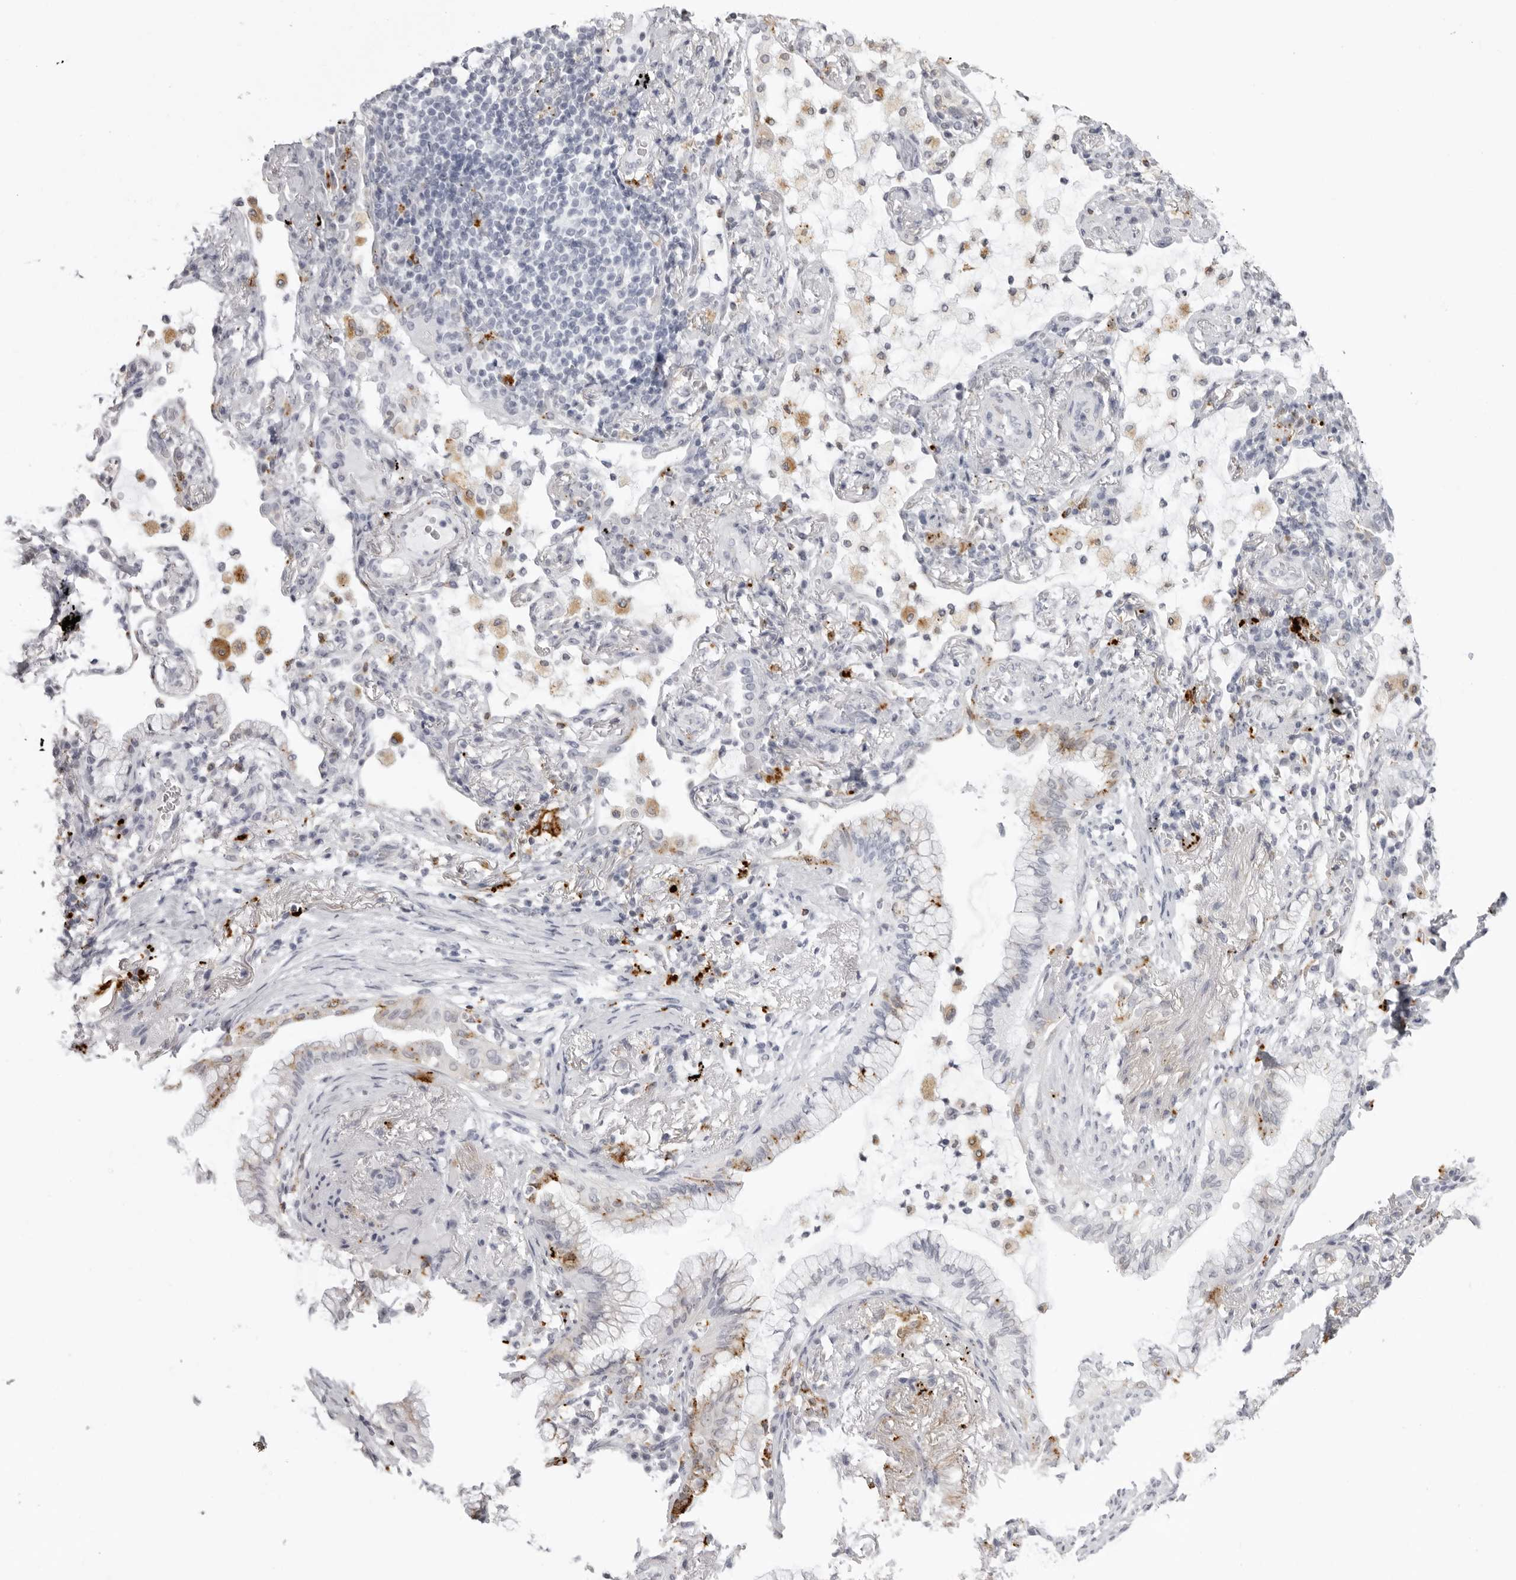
{"staining": {"intensity": "moderate", "quantity": "<25%", "location": "cytoplasmic/membranous"}, "tissue": "lung cancer", "cell_type": "Tumor cells", "image_type": "cancer", "snomed": [{"axis": "morphology", "description": "Adenocarcinoma, NOS"}, {"axis": "topography", "description": "Lung"}], "caption": "The immunohistochemical stain highlights moderate cytoplasmic/membranous expression in tumor cells of lung cancer (adenocarcinoma) tissue.", "gene": "IL25", "patient": {"sex": "female", "age": 70}}